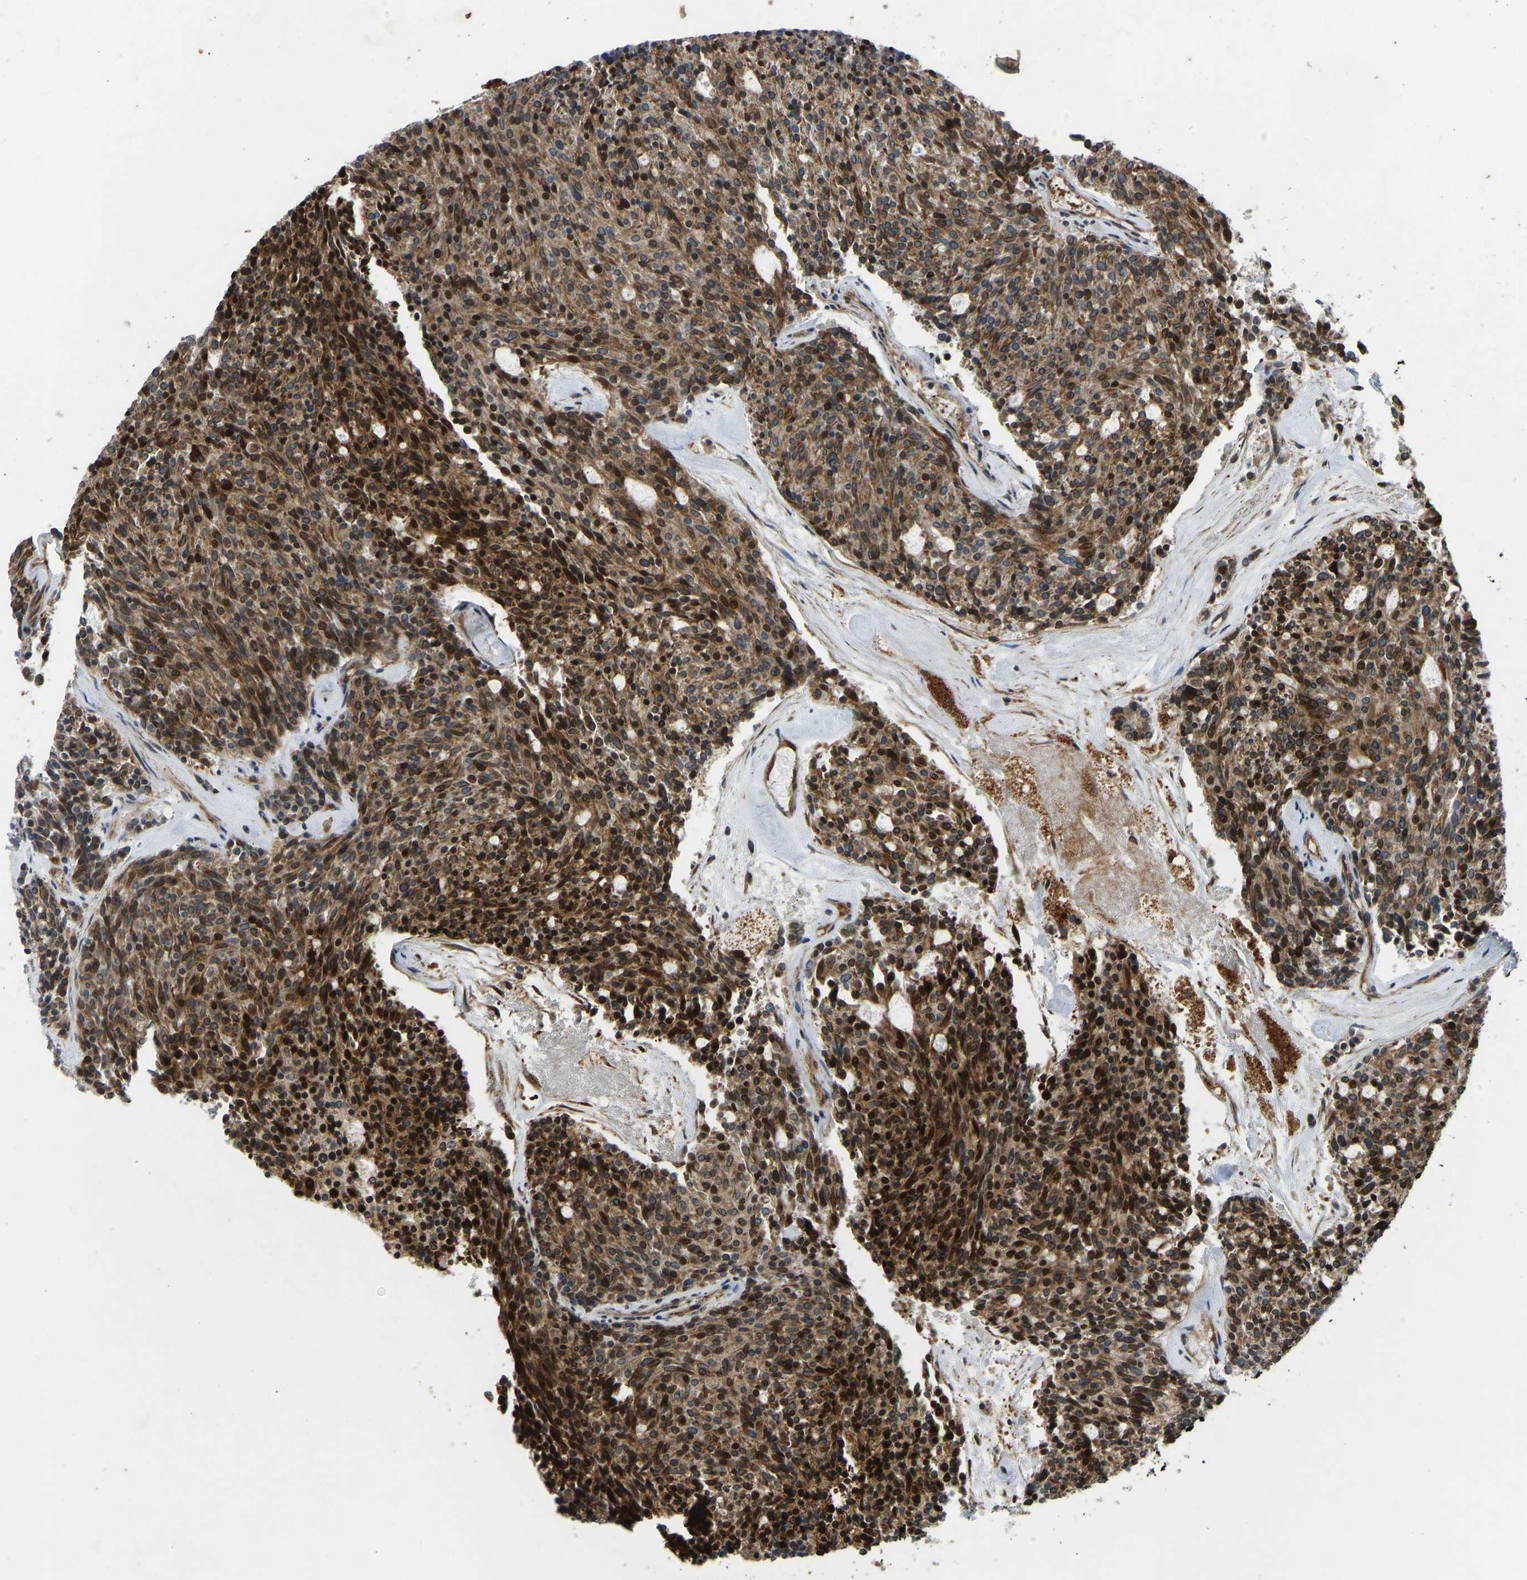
{"staining": {"intensity": "strong", "quantity": ">75%", "location": "cytoplasmic/membranous,nuclear"}, "tissue": "carcinoid", "cell_type": "Tumor cells", "image_type": "cancer", "snomed": [{"axis": "morphology", "description": "Carcinoid, malignant, NOS"}, {"axis": "topography", "description": "Pancreas"}], "caption": "A high amount of strong cytoplasmic/membranous and nuclear positivity is present in about >75% of tumor cells in carcinoid tissue. (brown staining indicates protein expression, while blue staining denotes nuclei).", "gene": "OS9", "patient": {"sex": "female", "age": 54}}